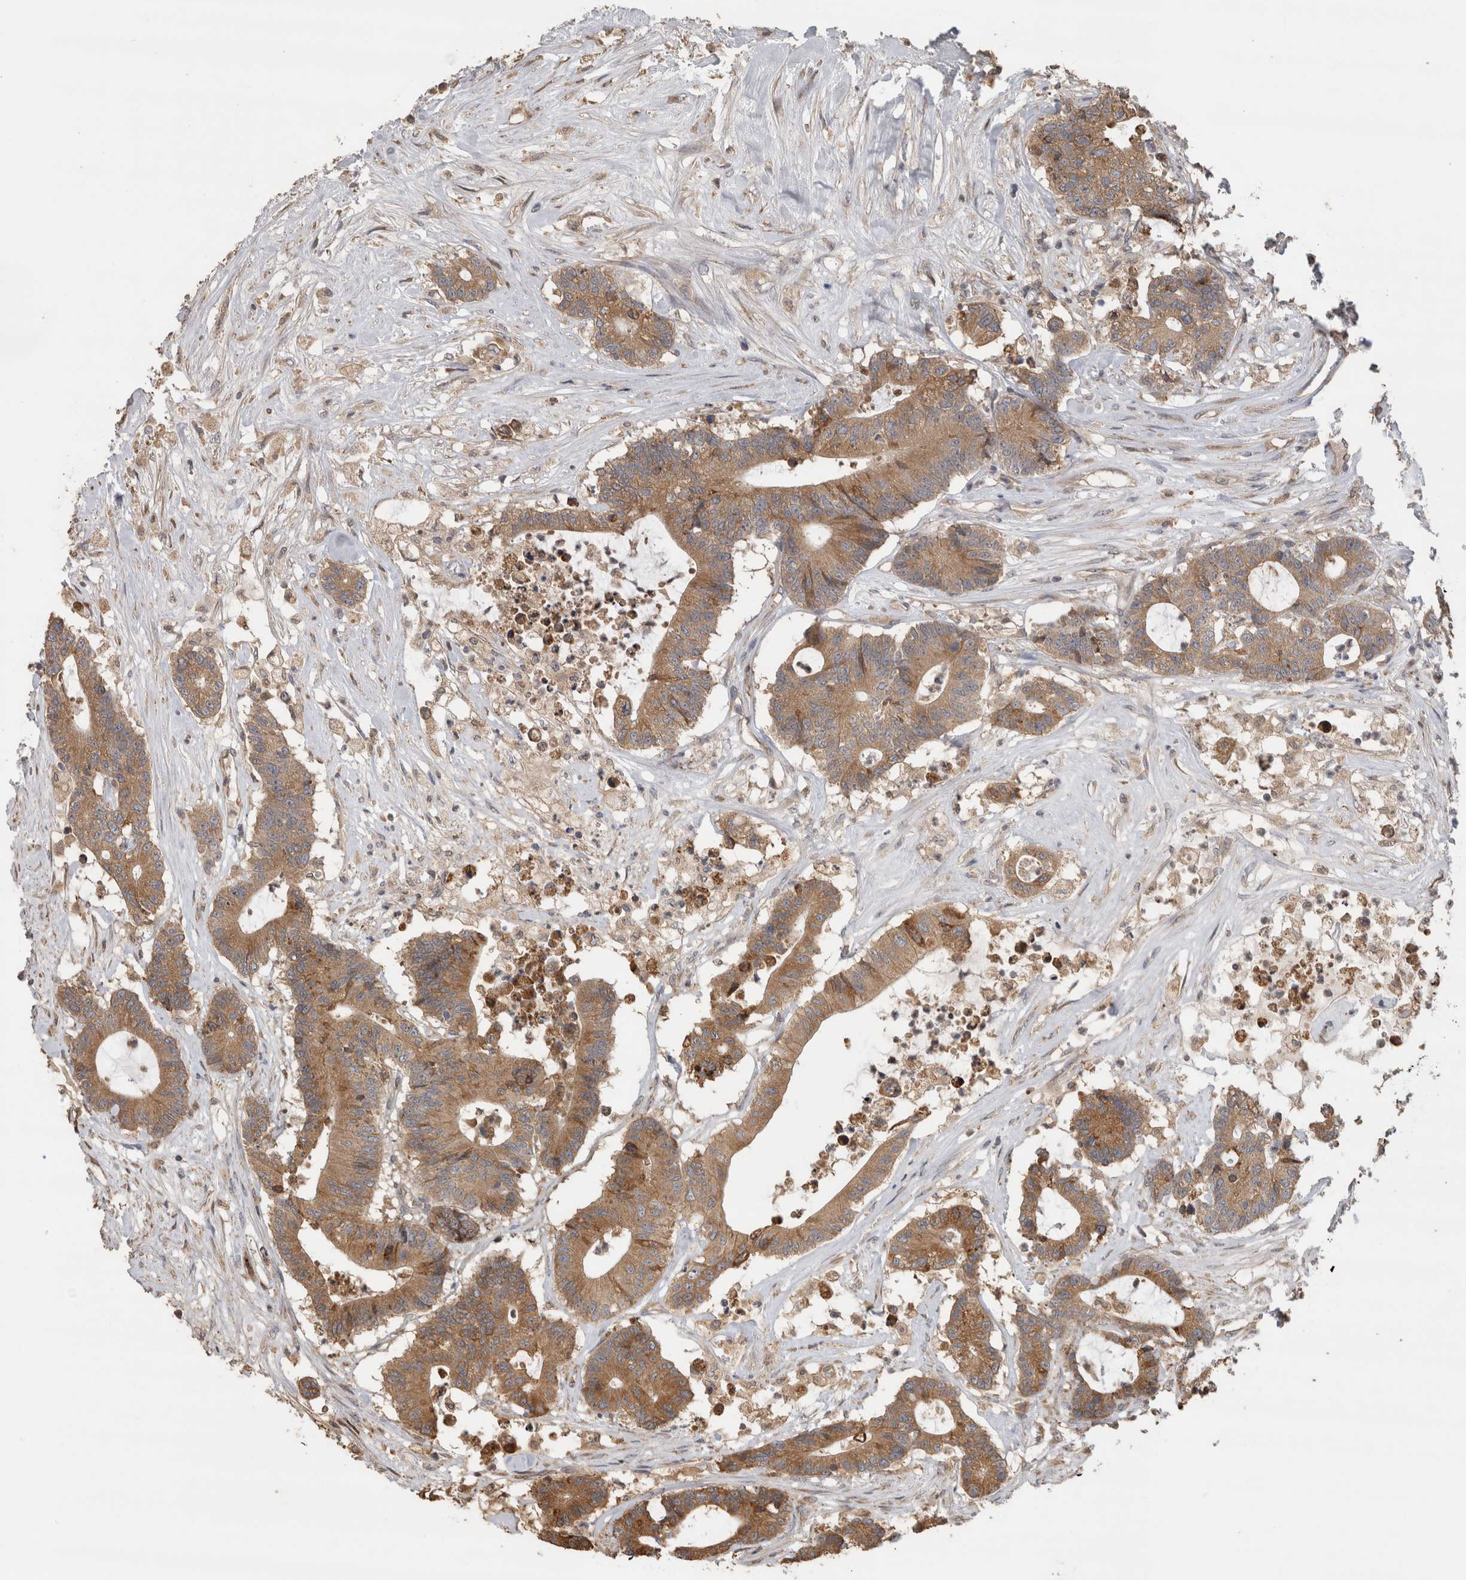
{"staining": {"intensity": "moderate", "quantity": ">75%", "location": "cytoplasmic/membranous"}, "tissue": "colorectal cancer", "cell_type": "Tumor cells", "image_type": "cancer", "snomed": [{"axis": "morphology", "description": "Adenocarcinoma, NOS"}, {"axis": "topography", "description": "Colon"}], "caption": "The histopathology image displays a brown stain indicating the presence of a protein in the cytoplasmic/membranous of tumor cells in colorectal adenocarcinoma.", "gene": "TBCE", "patient": {"sex": "female", "age": 84}}